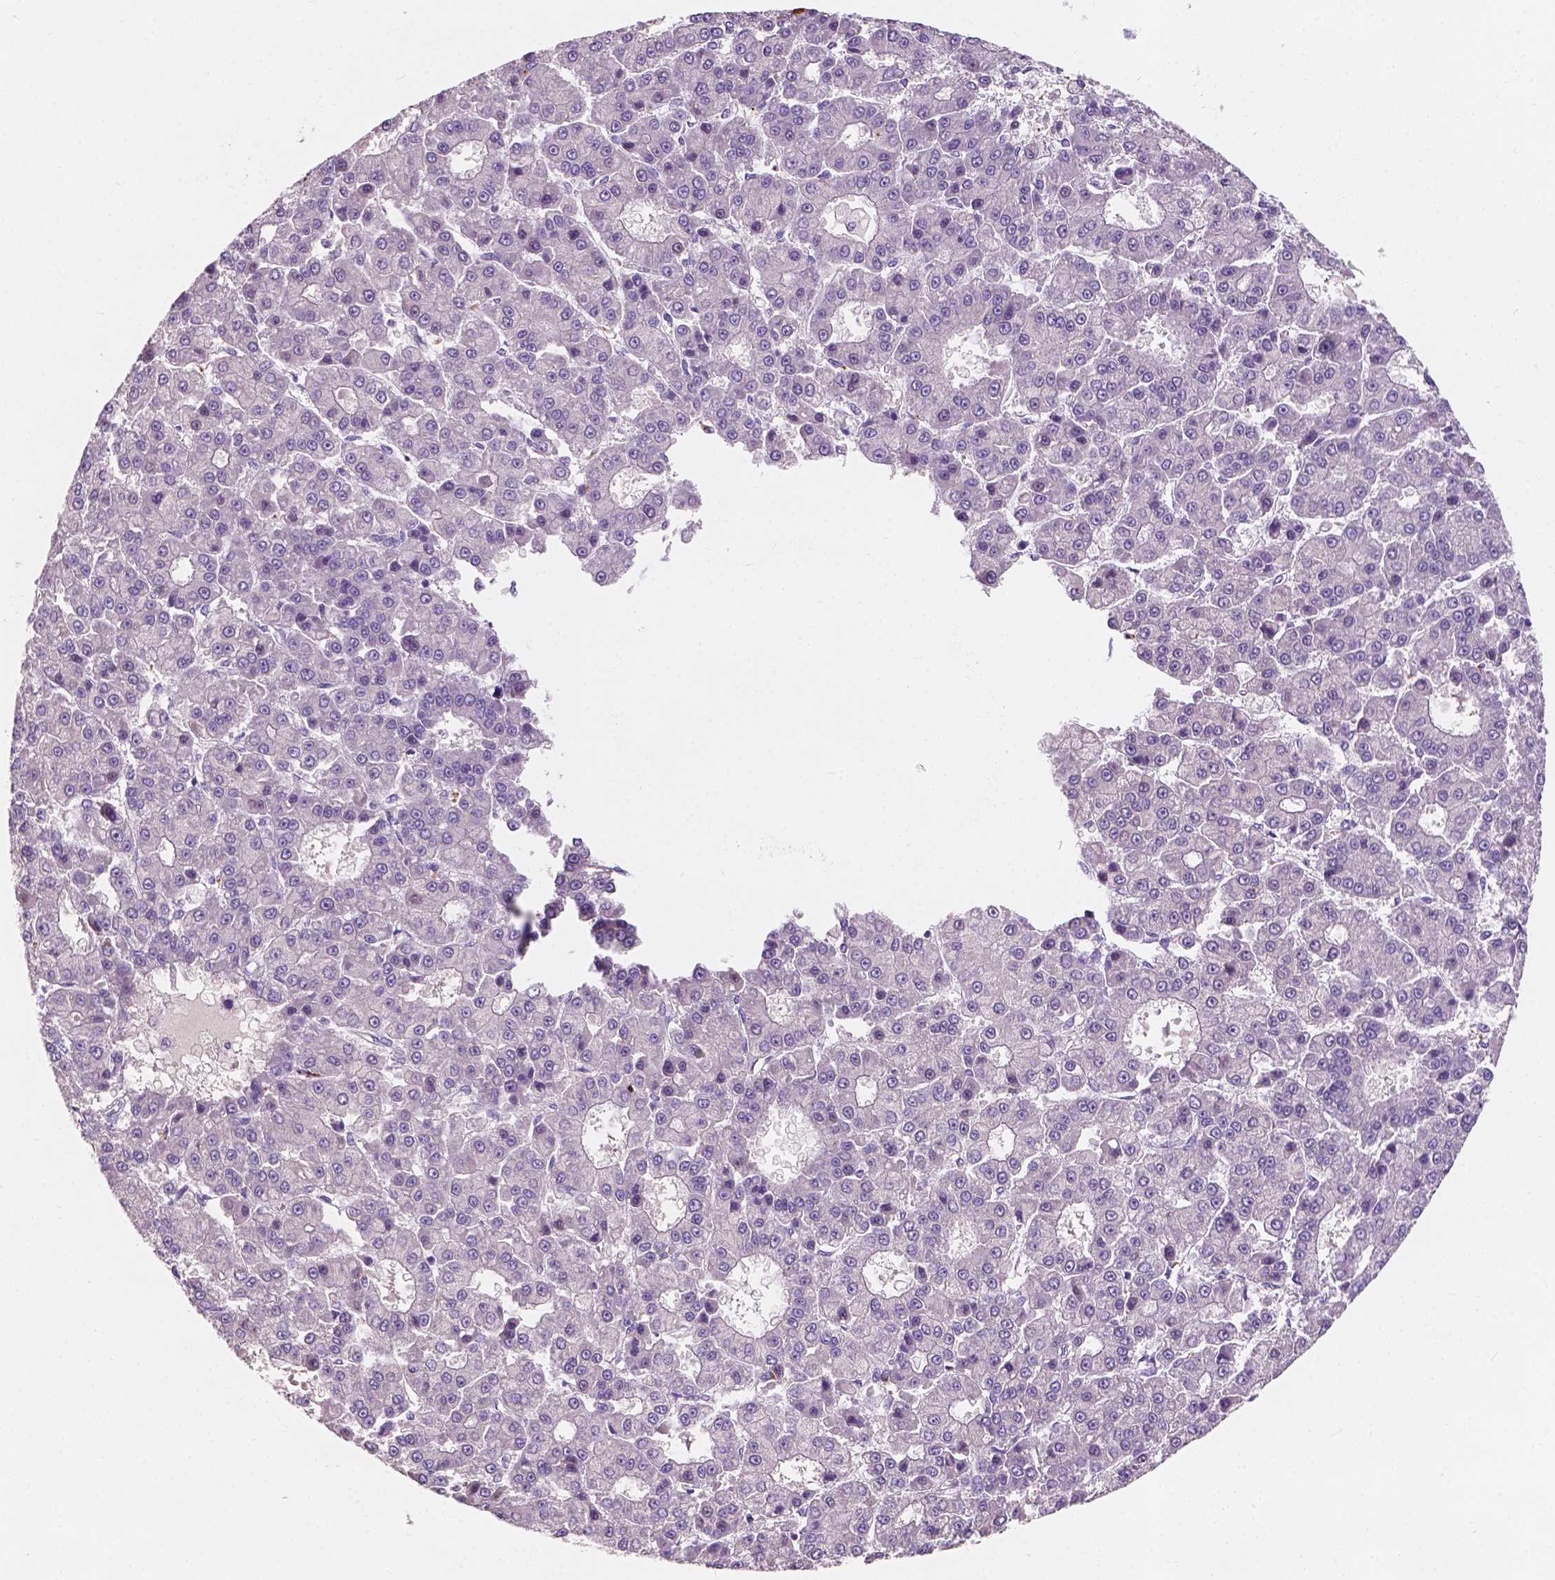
{"staining": {"intensity": "negative", "quantity": "none", "location": "none"}, "tissue": "liver cancer", "cell_type": "Tumor cells", "image_type": "cancer", "snomed": [{"axis": "morphology", "description": "Carcinoma, Hepatocellular, NOS"}, {"axis": "topography", "description": "Liver"}], "caption": "Protein analysis of liver cancer reveals no significant staining in tumor cells.", "gene": "IREB2", "patient": {"sex": "male", "age": 70}}